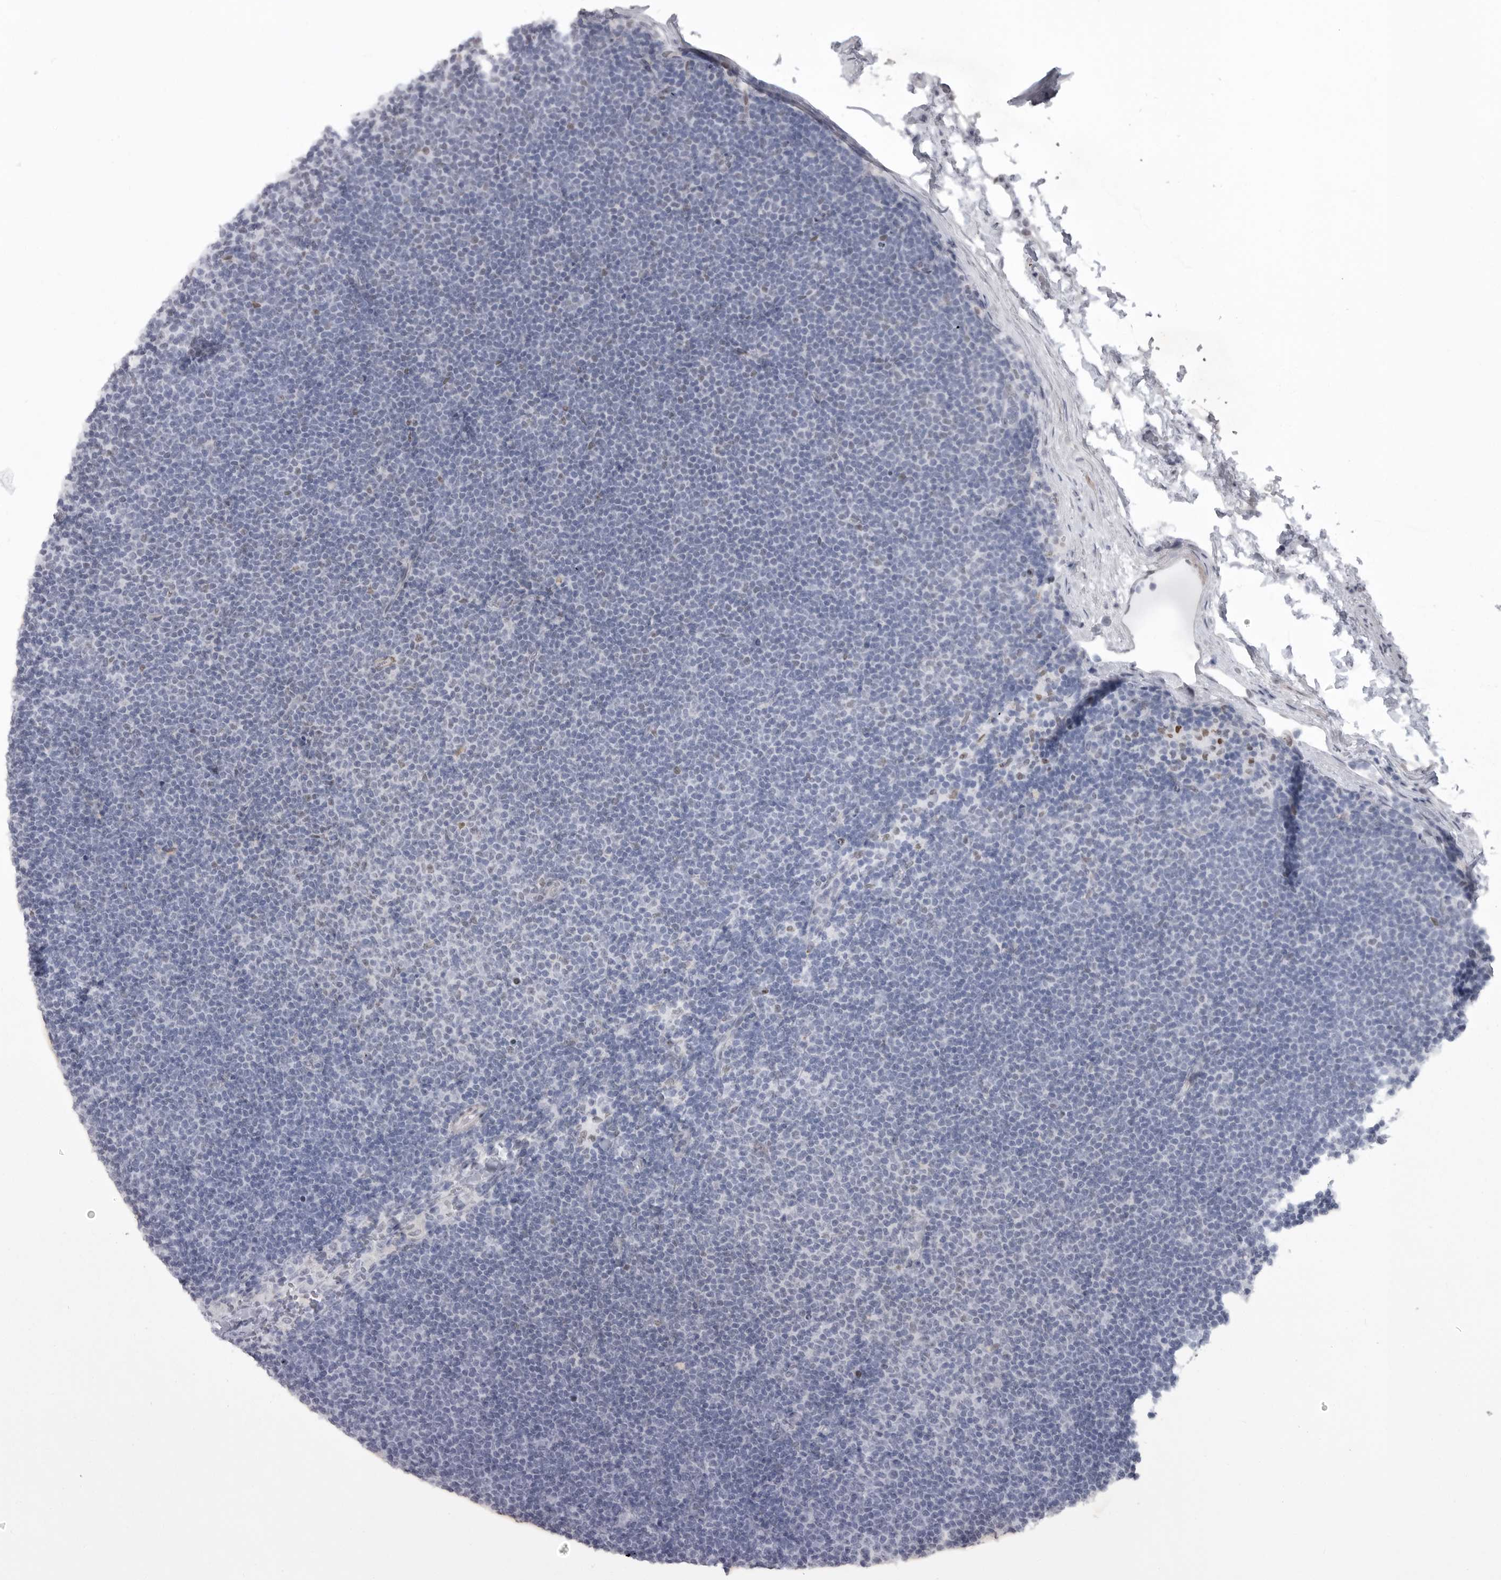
{"staining": {"intensity": "negative", "quantity": "none", "location": "none"}, "tissue": "lymphoma", "cell_type": "Tumor cells", "image_type": "cancer", "snomed": [{"axis": "morphology", "description": "Malignant lymphoma, non-Hodgkin's type, Low grade"}, {"axis": "topography", "description": "Lymph node"}], "caption": "DAB immunohistochemical staining of human low-grade malignant lymphoma, non-Hodgkin's type shows no significant staining in tumor cells.", "gene": "HMGN3", "patient": {"sex": "female", "age": 53}}